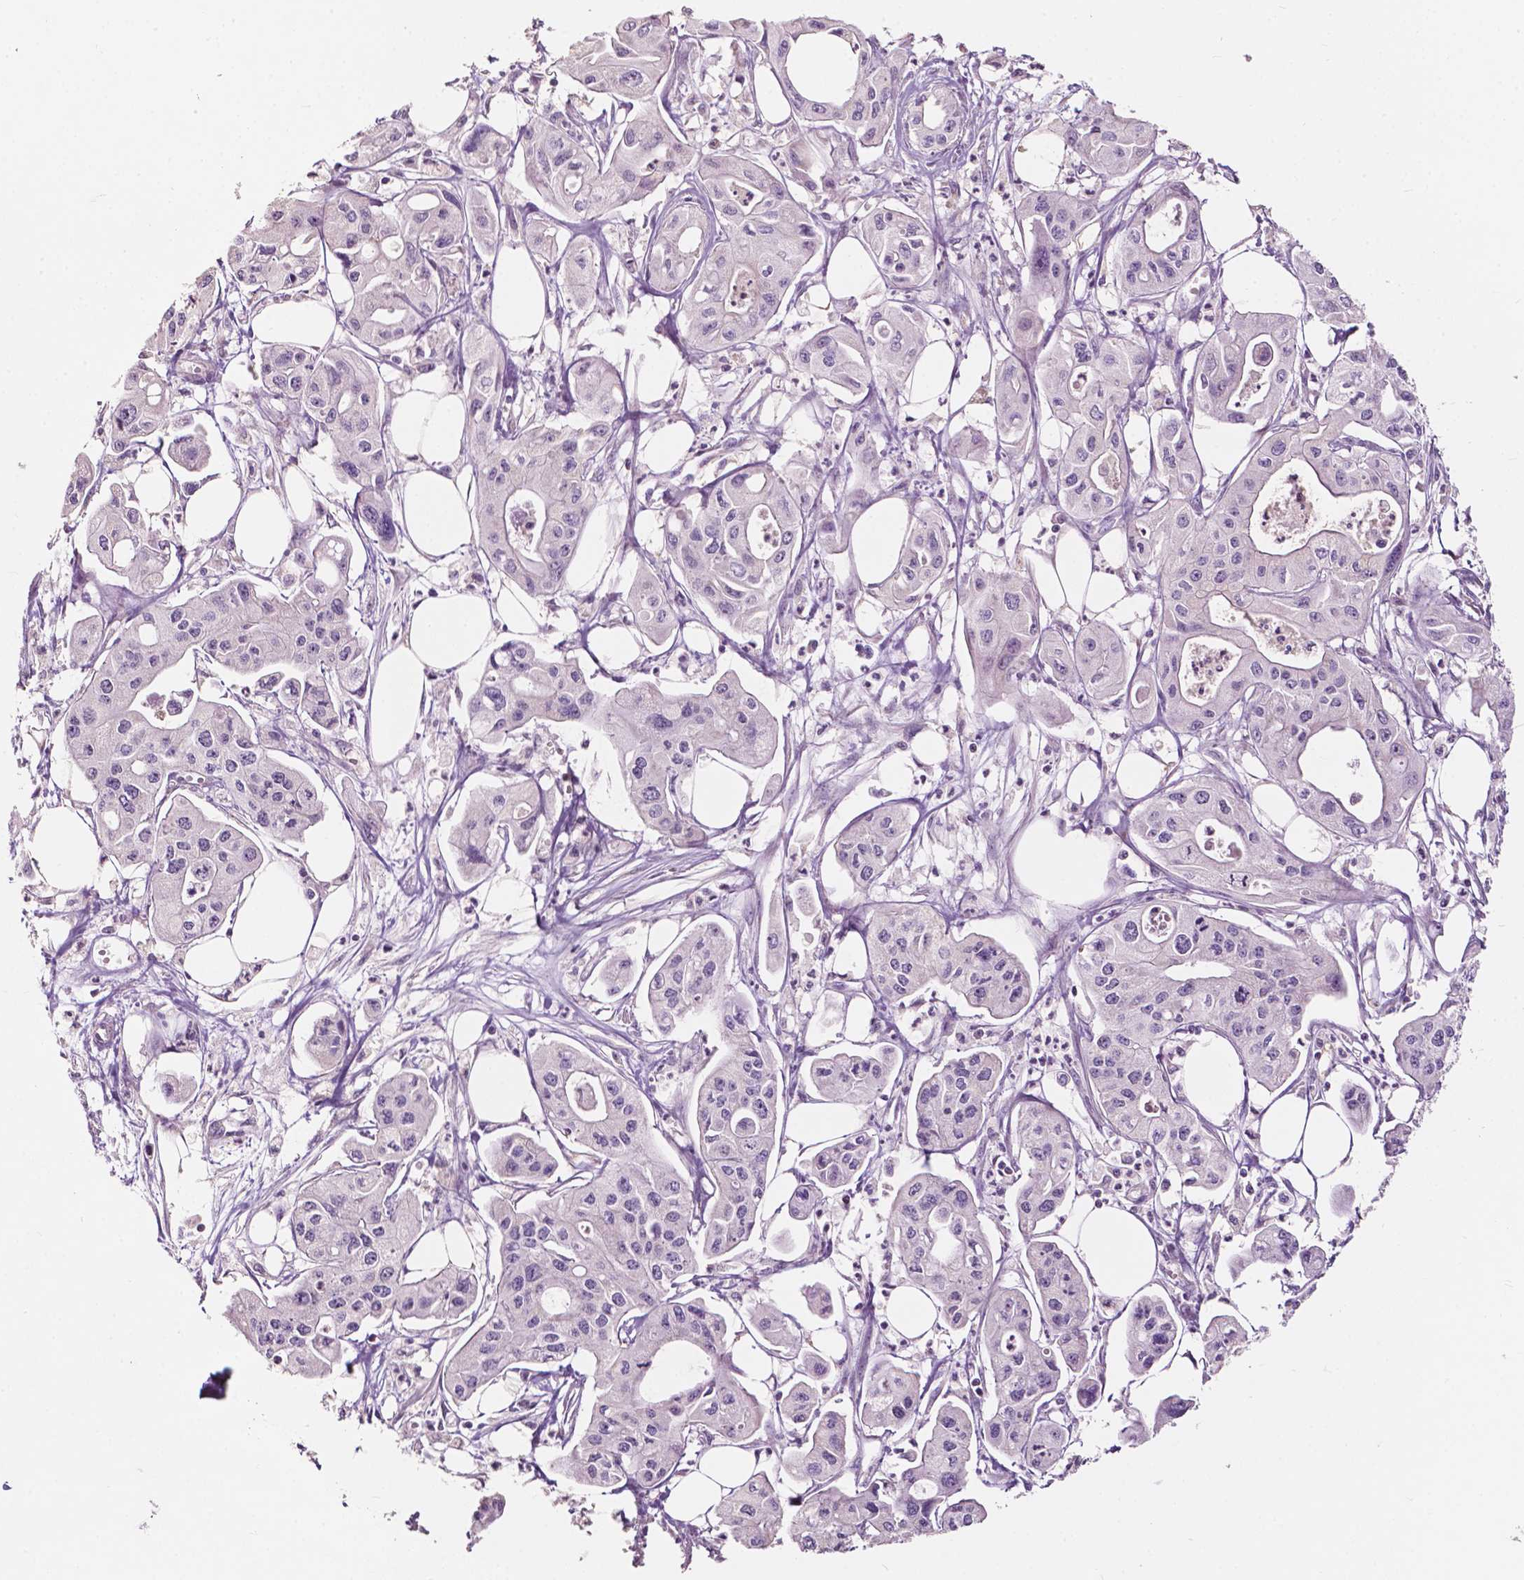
{"staining": {"intensity": "negative", "quantity": "none", "location": "none"}, "tissue": "pancreatic cancer", "cell_type": "Tumor cells", "image_type": "cancer", "snomed": [{"axis": "morphology", "description": "Adenocarcinoma, NOS"}, {"axis": "topography", "description": "Pancreas"}], "caption": "Photomicrograph shows no protein staining in tumor cells of pancreatic cancer tissue.", "gene": "NDUFS1", "patient": {"sex": "male", "age": 70}}